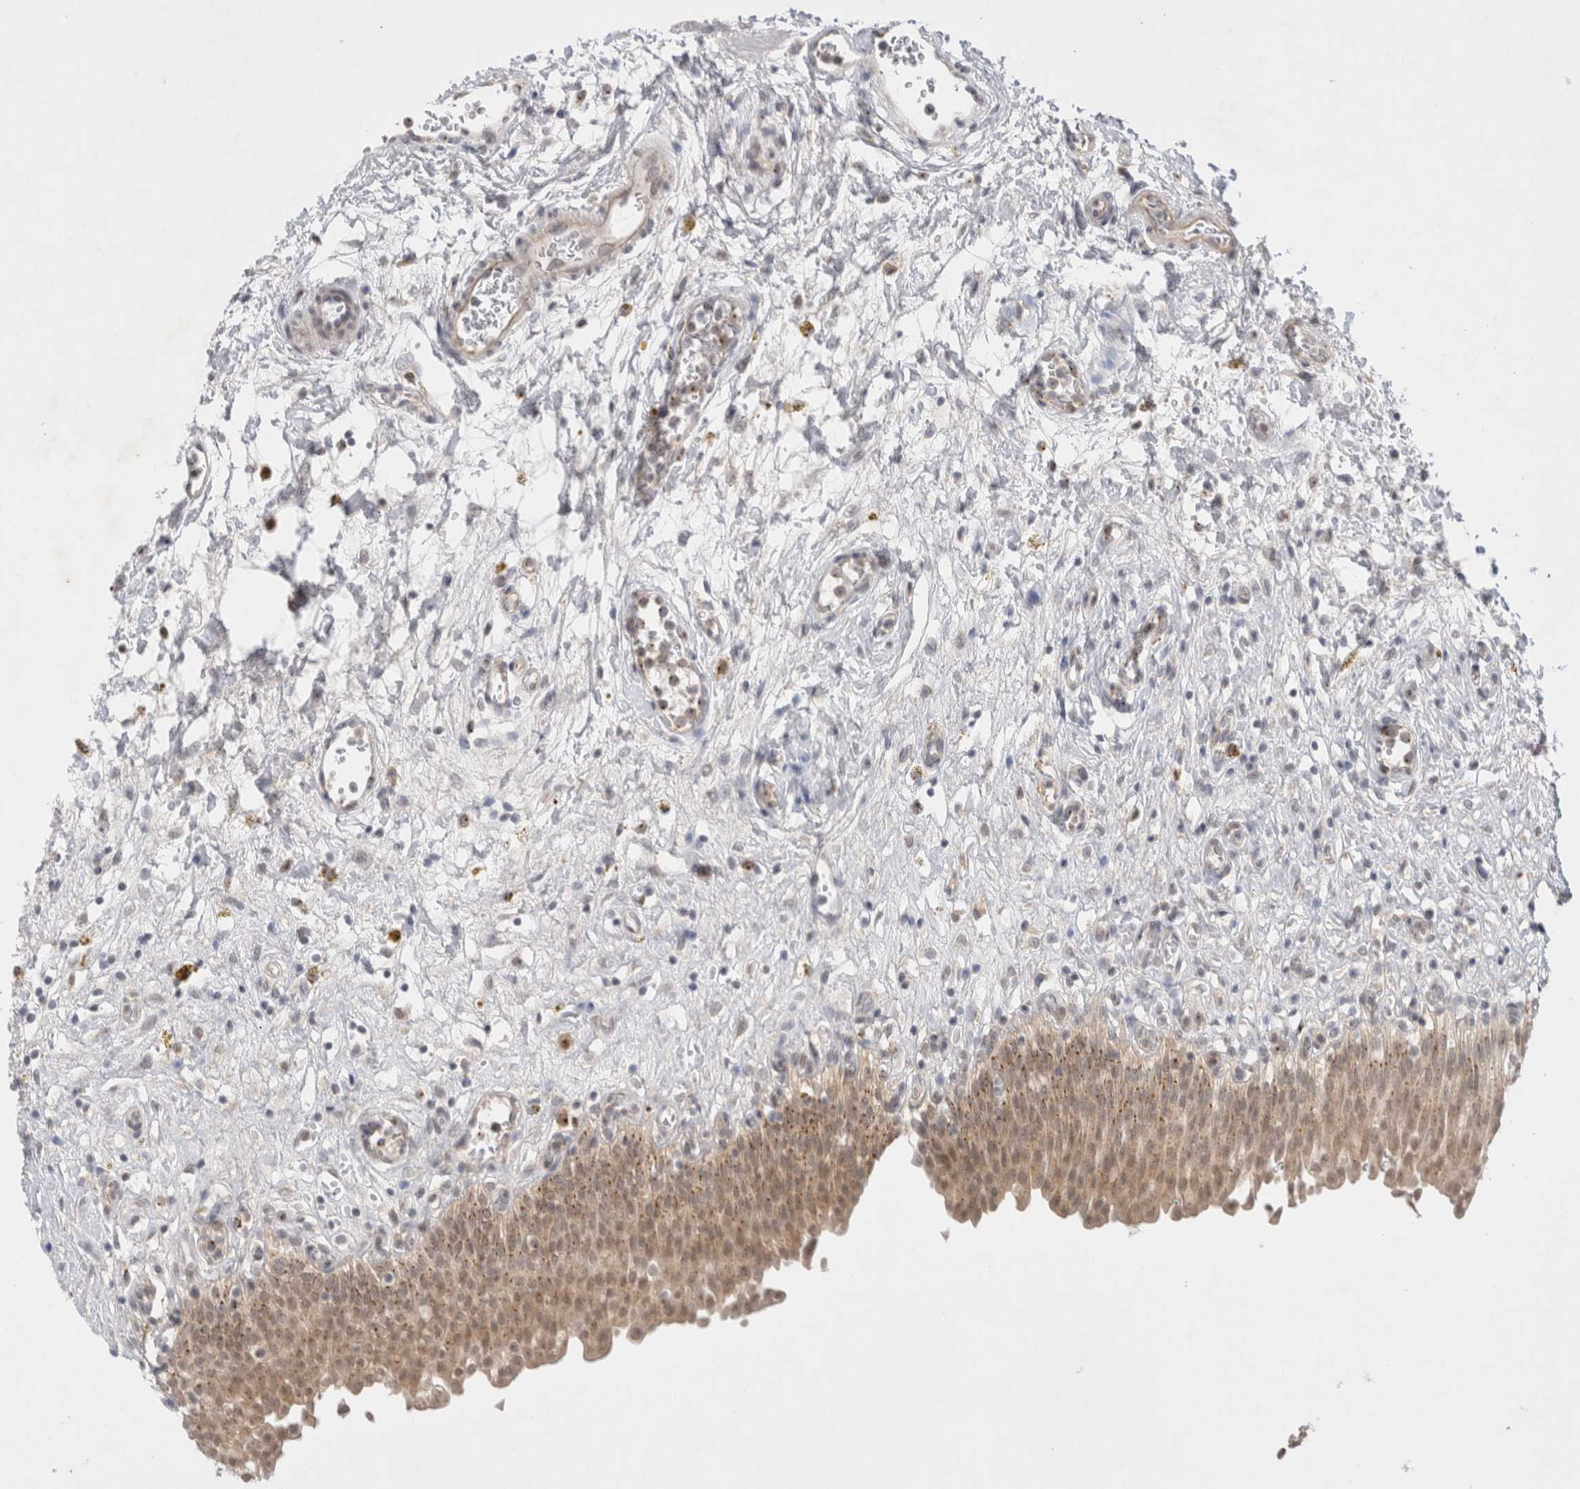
{"staining": {"intensity": "moderate", "quantity": ">75%", "location": "cytoplasmic/membranous,nuclear"}, "tissue": "urinary bladder", "cell_type": "Urothelial cells", "image_type": "normal", "snomed": [{"axis": "morphology", "description": "Urothelial carcinoma, High grade"}, {"axis": "topography", "description": "Urinary bladder"}], "caption": "Immunohistochemical staining of normal urinary bladder shows medium levels of moderate cytoplasmic/membranous,nuclear staining in approximately >75% of urothelial cells. (brown staining indicates protein expression, while blue staining denotes nuclei).", "gene": "BICD2", "patient": {"sex": "male", "age": 46}}